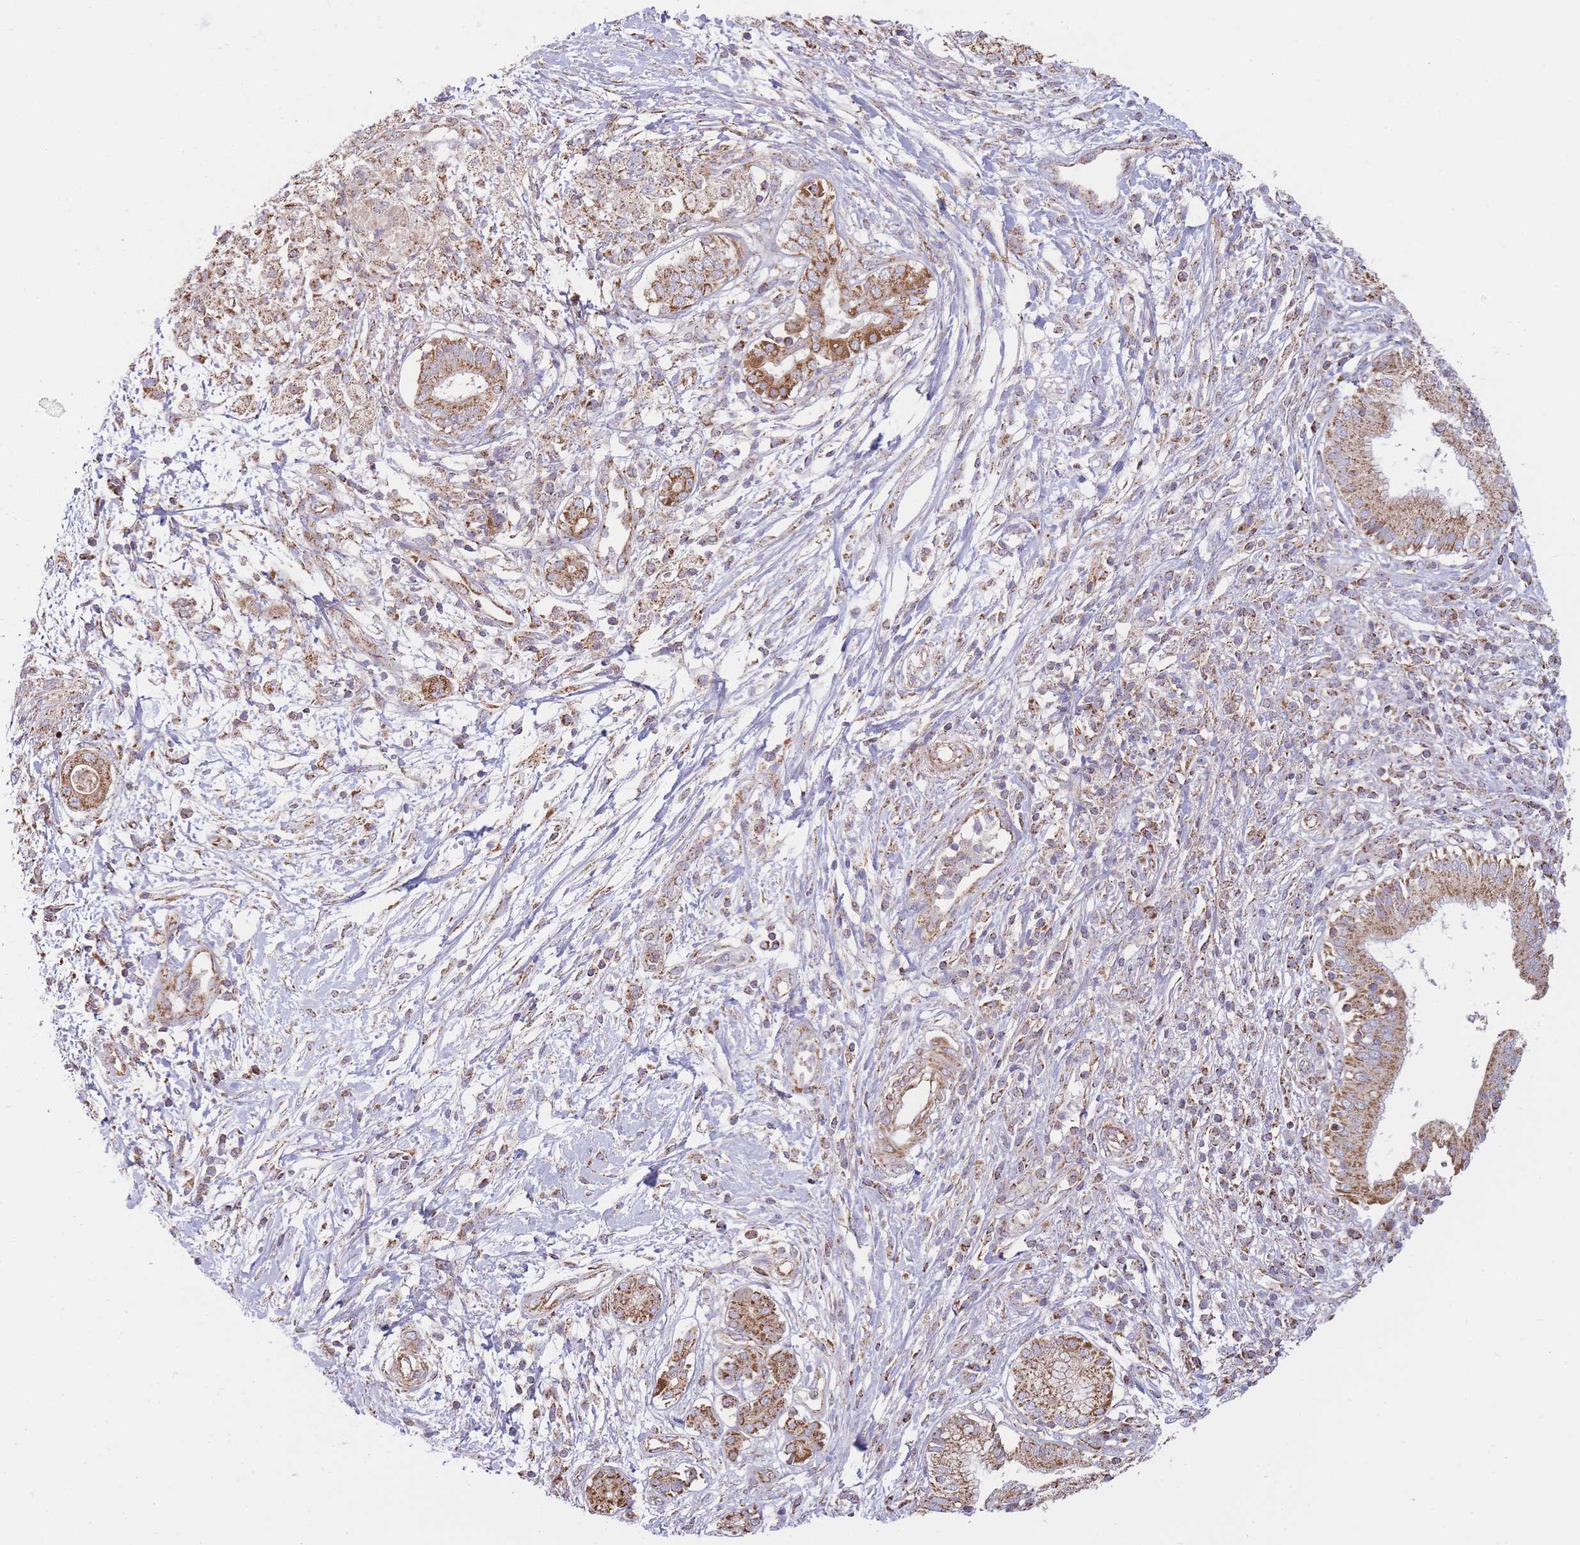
{"staining": {"intensity": "moderate", "quantity": ">75%", "location": "cytoplasmic/membranous"}, "tissue": "pancreatic cancer", "cell_type": "Tumor cells", "image_type": "cancer", "snomed": [{"axis": "morphology", "description": "Adenocarcinoma, NOS"}, {"axis": "topography", "description": "Pancreas"}], "caption": "Immunohistochemistry image of neoplastic tissue: pancreatic cancer (adenocarcinoma) stained using immunohistochemistry (IHC) reveals medium levels of moderate protein expression localized specifically in the cytoplasmic/membranous of tumor cells, appearing as a cytoplasmic/membranous brown color.", "gene": "KIF16B", "patient": {"sex": "male", "age": 68}}